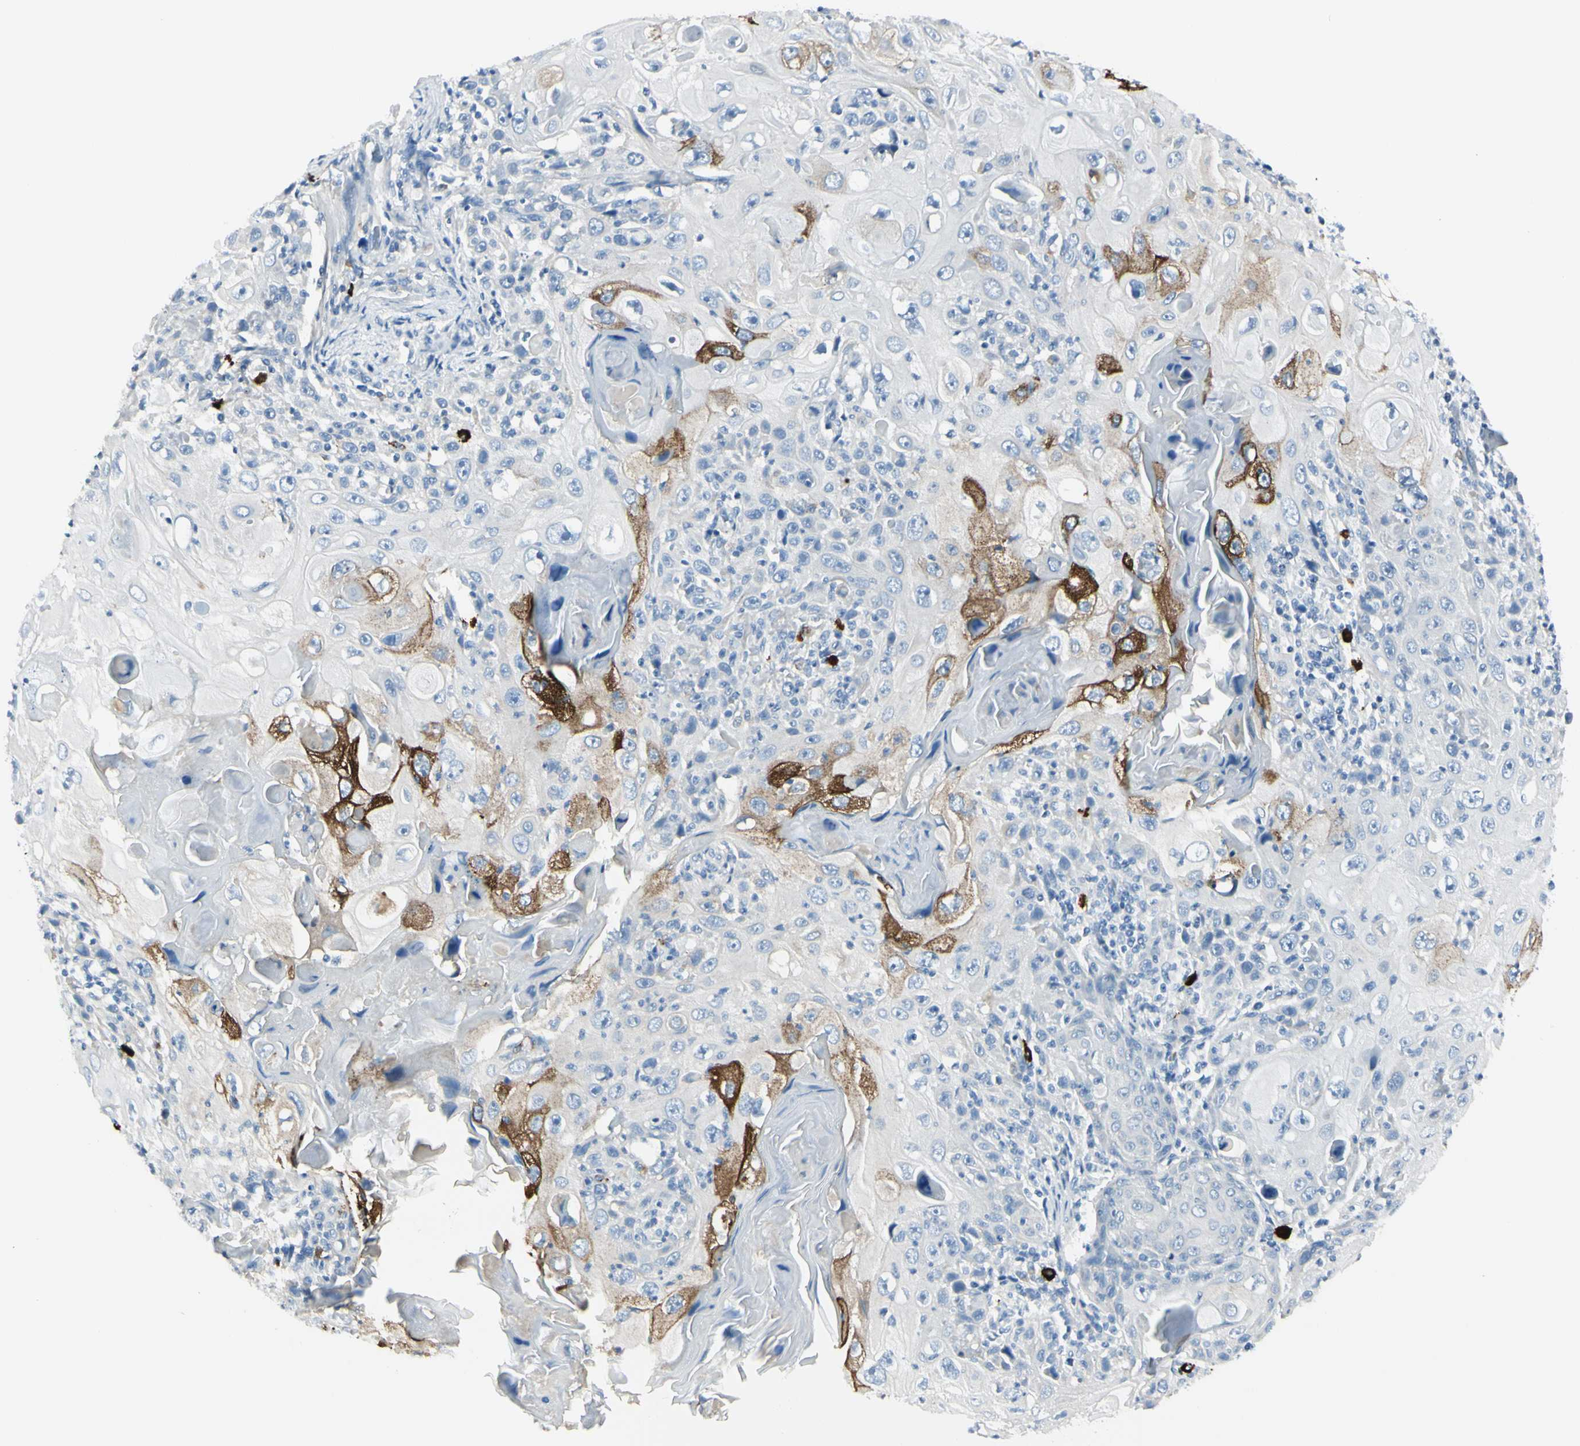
{"staining": {"intensity": "strong", "quantity": "<25%", "location": "cytoplasmic/membranous"}, "tissue": "skin cancer", "cell_type": "Tumor cells", "image_type": "cancer", "snomed": [{"axis": "morphology", "description": "Squamous cell carcinoma, NOS"}, {"axis": "topography", "description": "Skin"}], "caption": "Immunohistochemistry histopathology image of neoplastic tissue: human skin cancer stained using immunohistochemistry displays medium levels of strong protein expression localized specifically in the cytoplasmic/membranous of tumor cells, appearing as a cytoplasmic/membranous brown color.", "gene": "DLG4", "patient": {"sex": "female", "age": 88}}